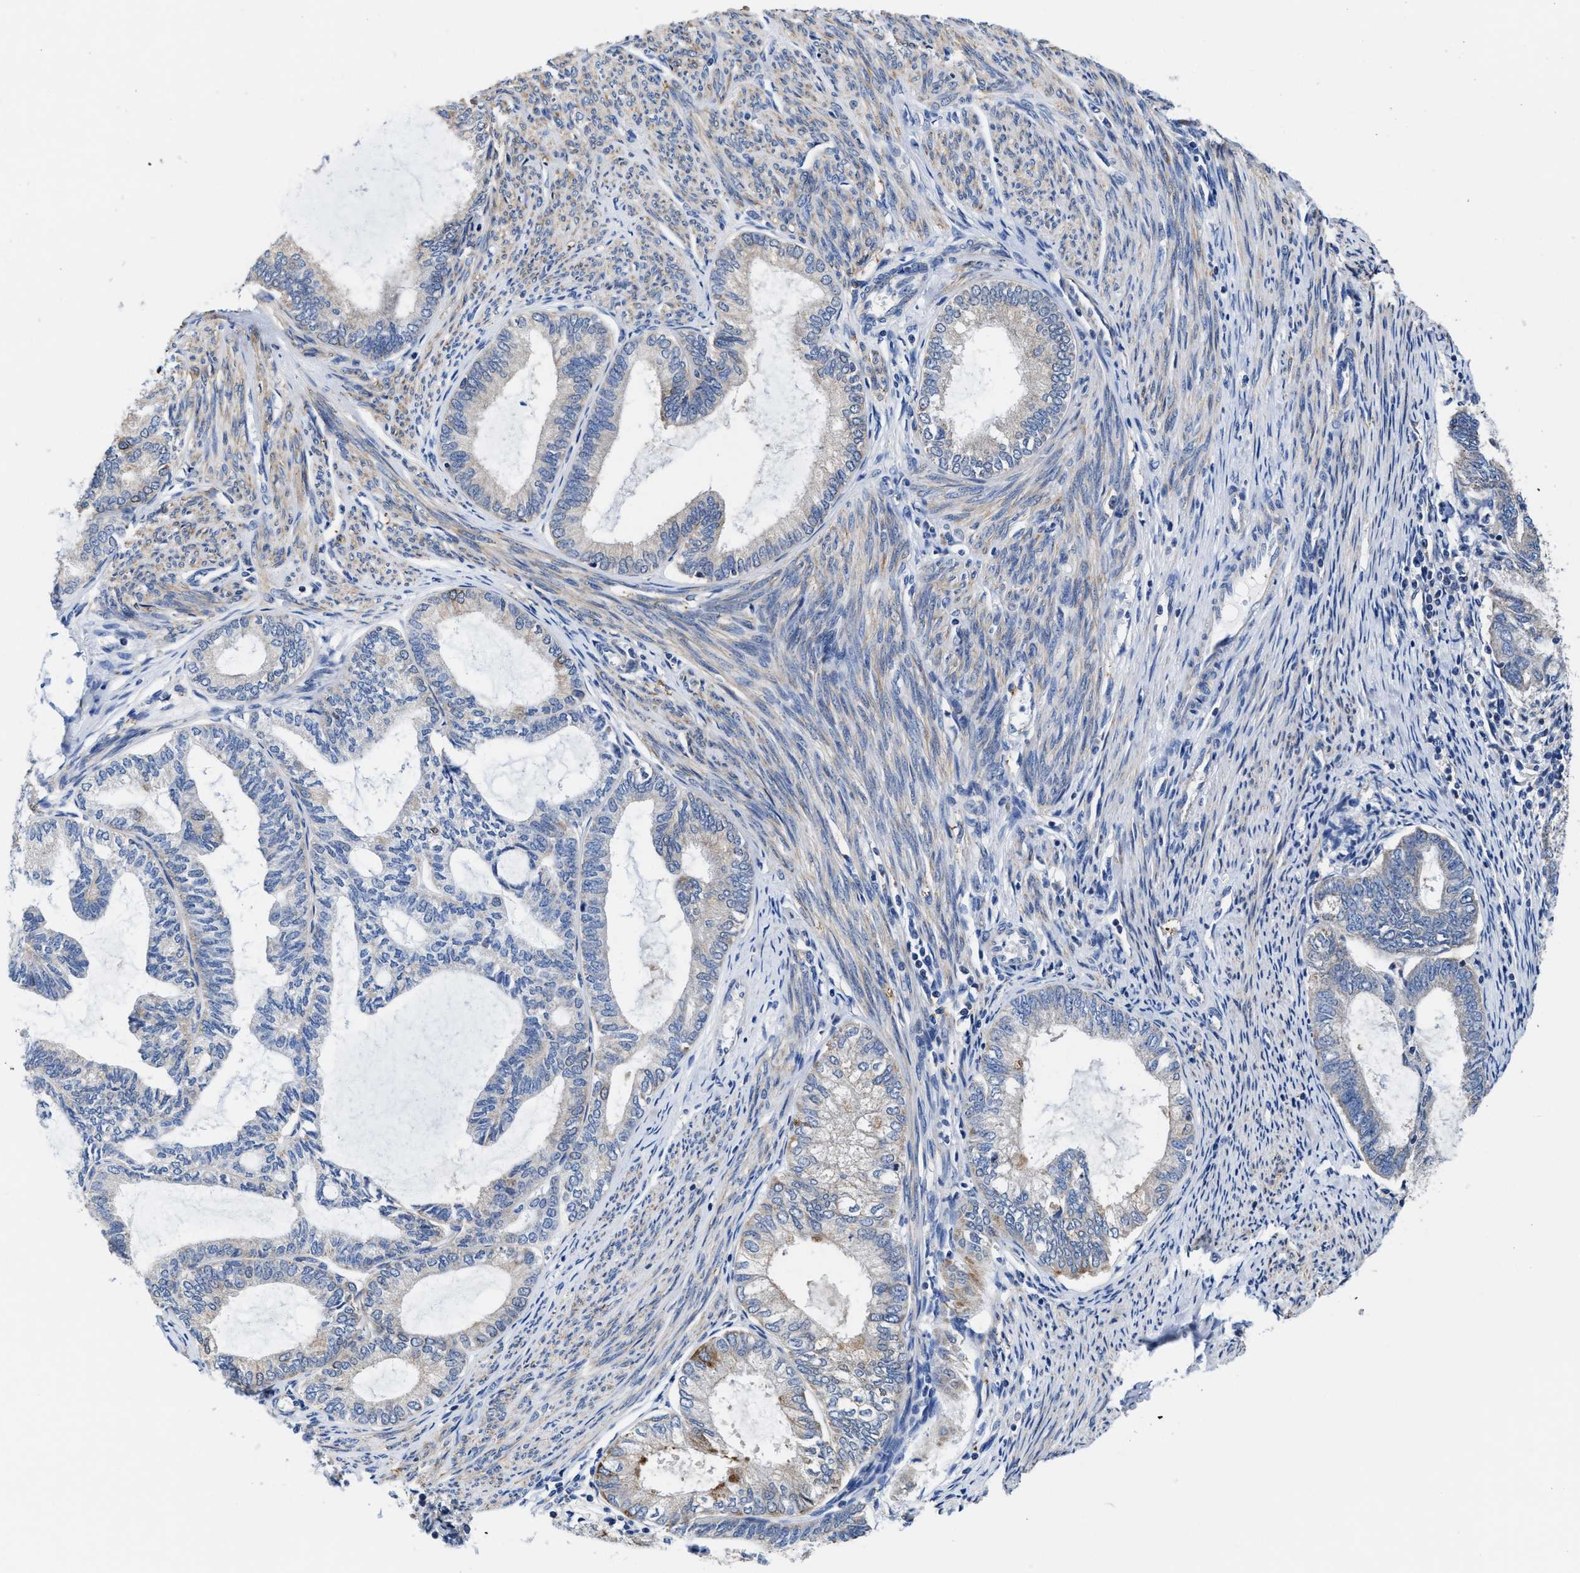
{"staining": {"intensity": "weak", "quantity": "<25%", "location": "cytoplasmic/membranous"}, "tissue": "endometrial cancer", "cell_type": "Tumor cells", "image_type": "cancer", "snomed": [{"axis": "morphology", "description": "Adenocarcinoma, NOS"}, {"axis": "topography", "description": "Endometrium"}], "caption": "A high-resolution photomicrograph shows immunohistochemistry staining of endometrial adenocarcinoma, which exhibits no significant positivity in tumor cells. Brightfield microscopy of immunohistochemistry (IHC) stained with DAB (3,3'-diaminobenzidine) (brown) and hematoxylin (blue), captured at high magnification.", "gene": "TMEM30A", "patient": {"sex": "female", "age": 86}}